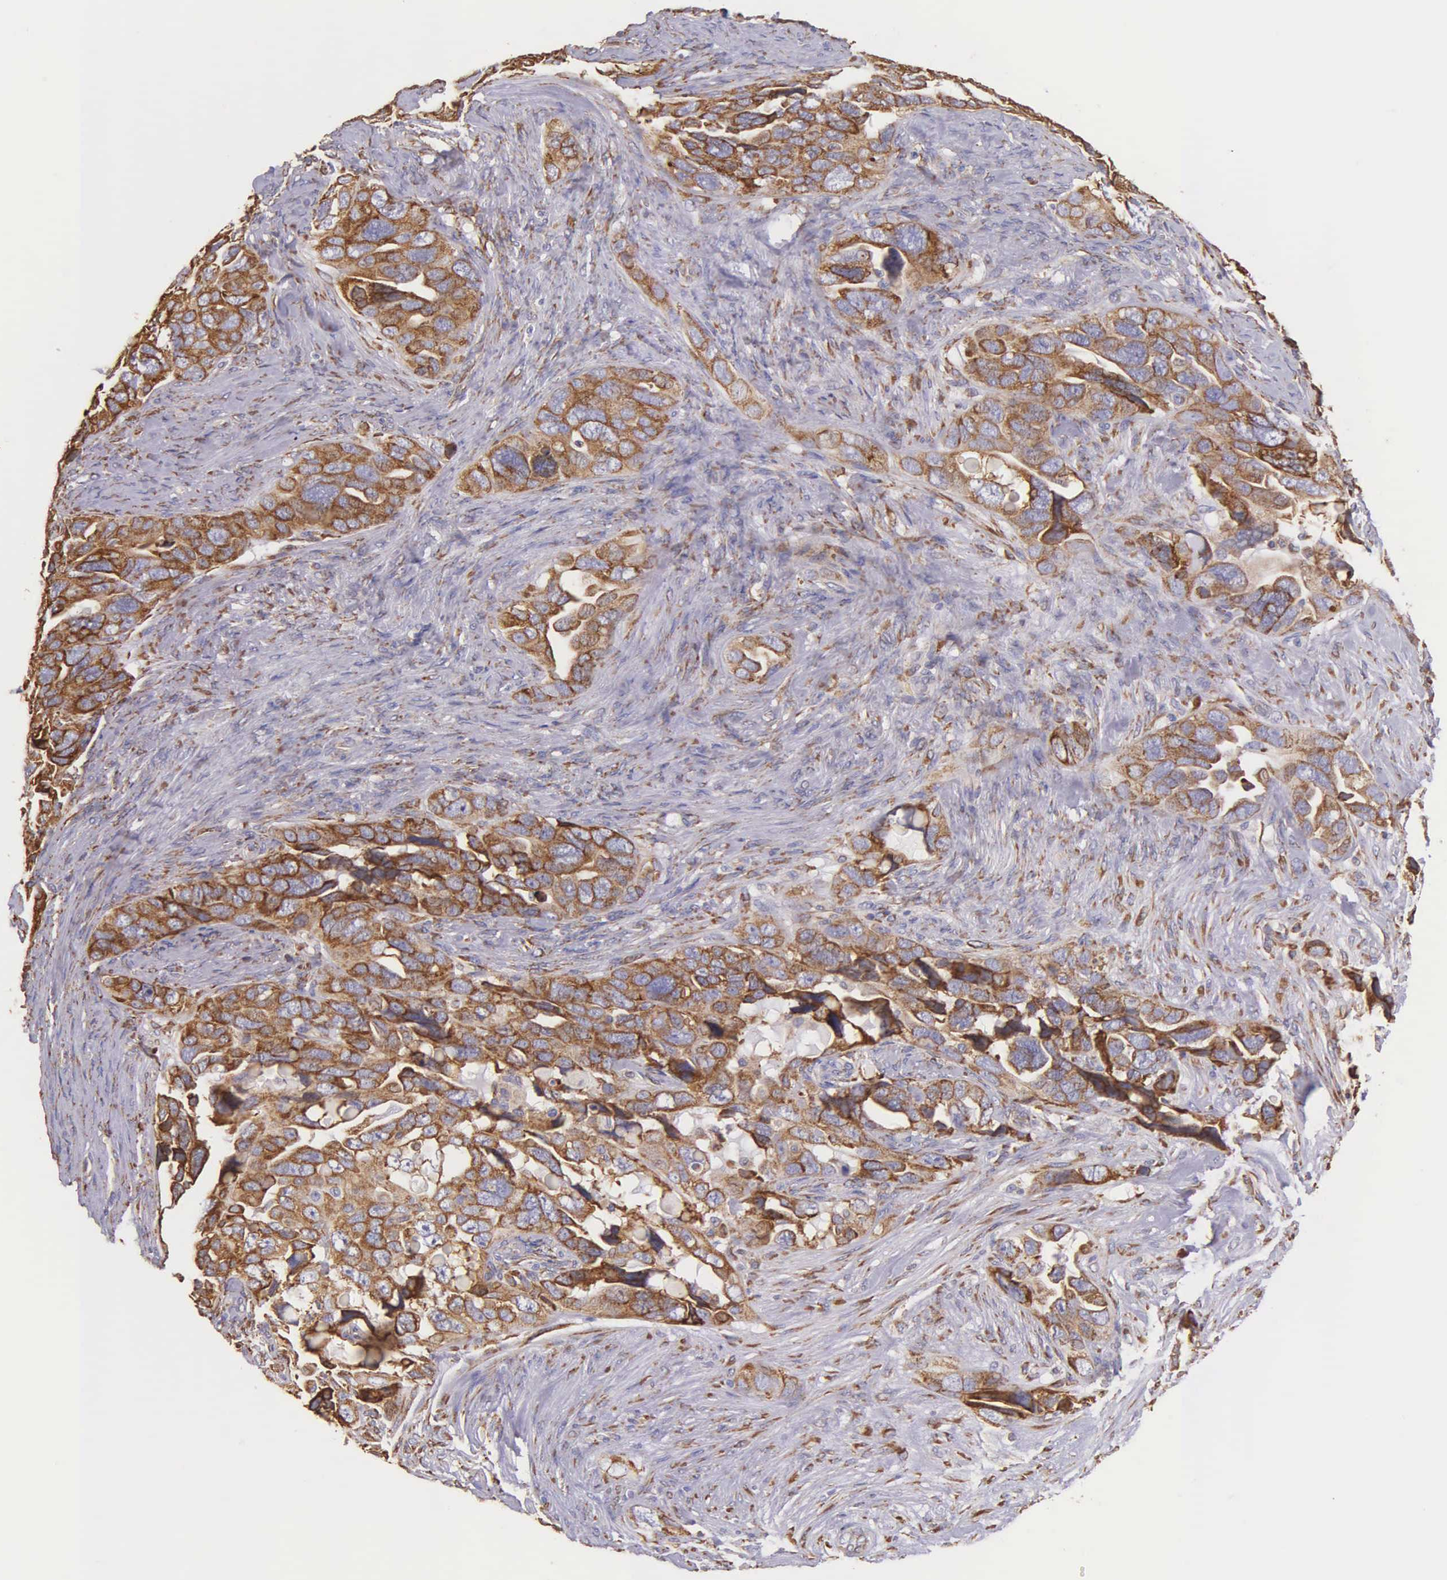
{"staining": {"intensity": "moderate", "quantity": ">75%", "location": "cytoplasmic/membranous"}, "tissue": "ovarian cancer", "cell_type": "Tumor cells", "image_type": "cancer", "snomed": [{"axis": "morphology", "description": "Cystadenocarcinoma, serous, NOS"}, {"axis": "topography", "description": "Ovary"}], "caption": "The immunohistochemical stain highlights moderate cytoplasmic/membranous expression in tumor cells of ovarian serous cystadenocarcinoma tissue.", "gene": "CKAP4", "patient": {"sex": "female", "age": 63}}